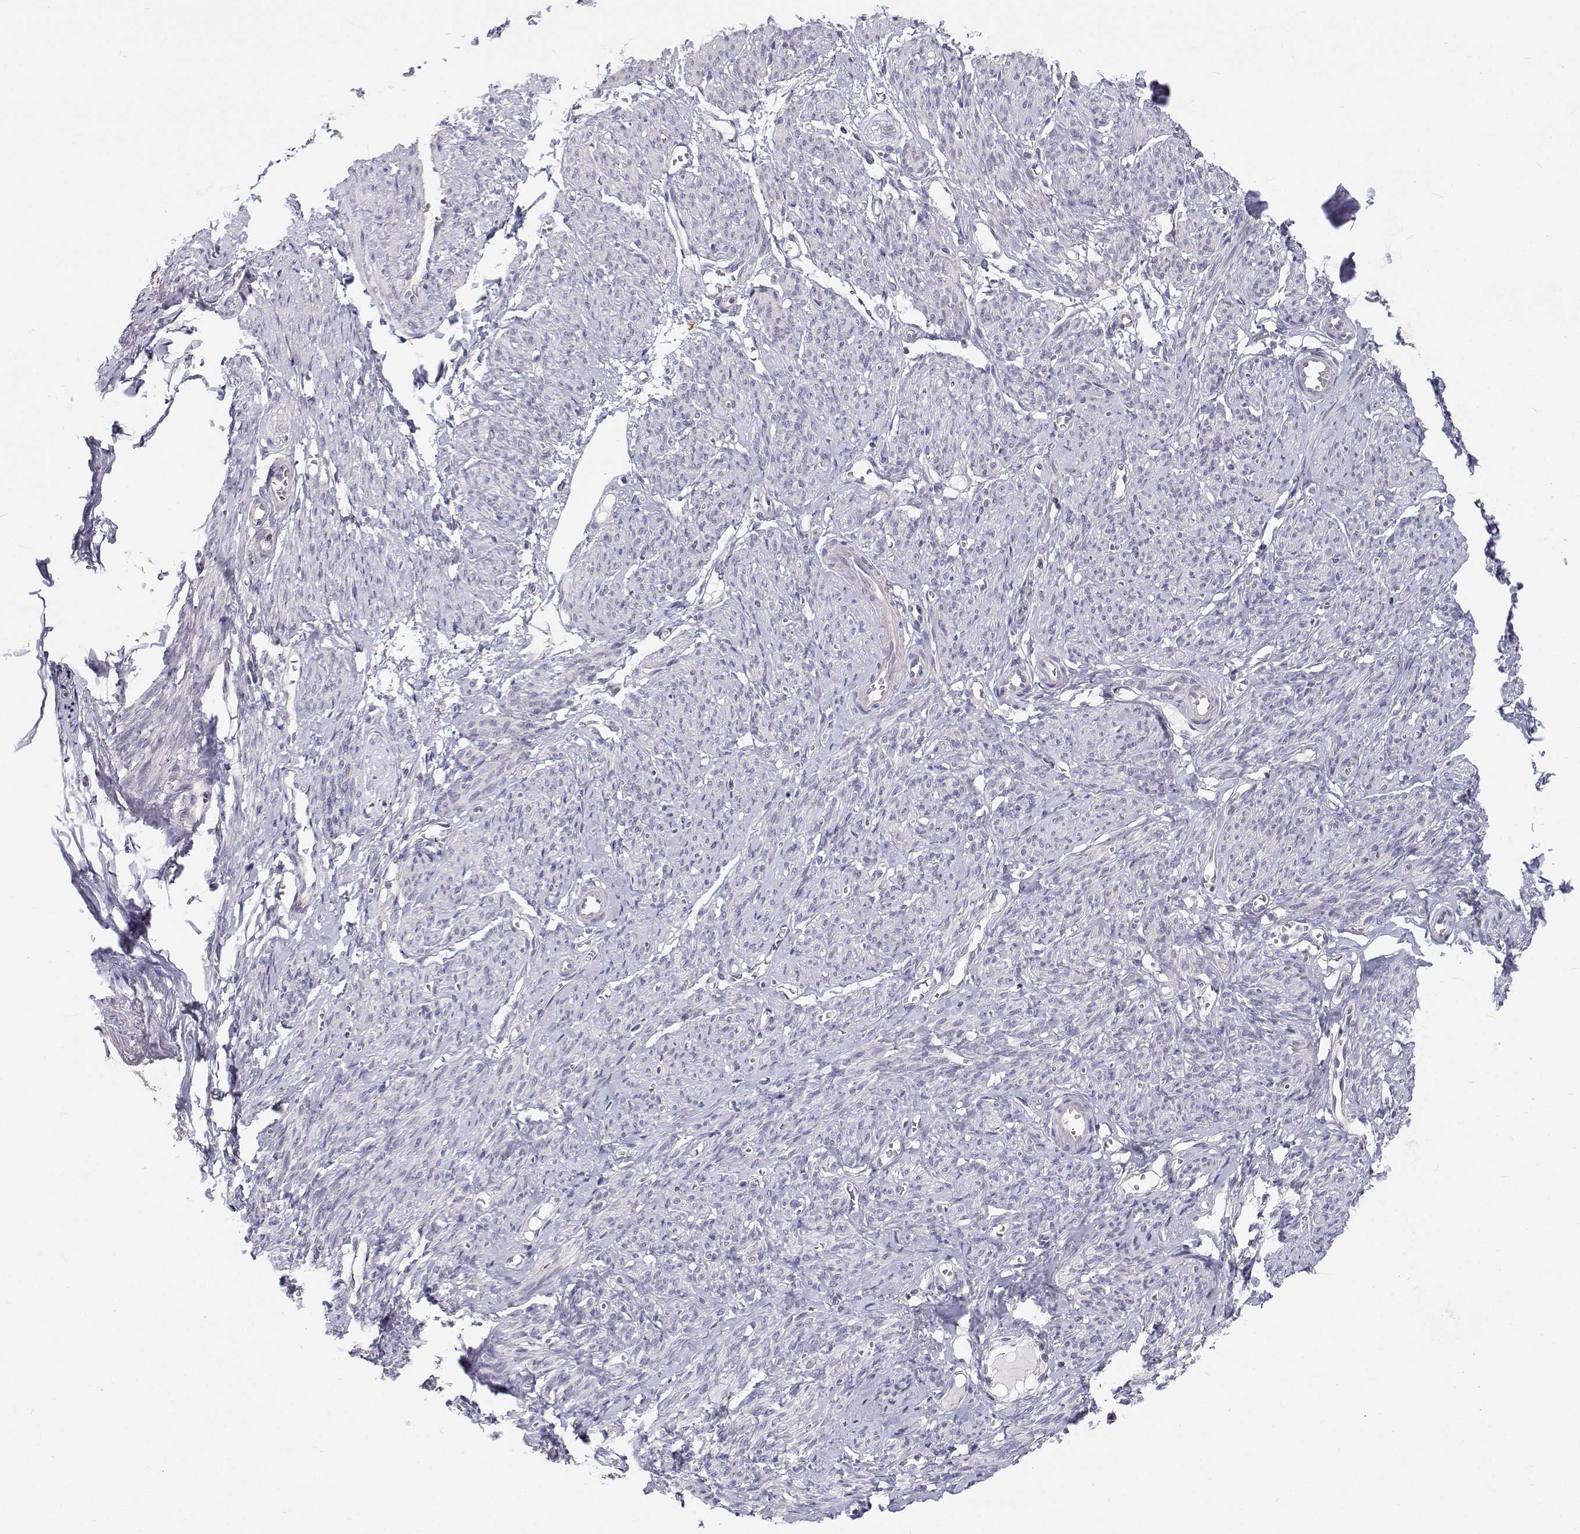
{"staining": {"intensity": "negative", "quantity": "none", "location": "none"}, "tissue": "smooth muscle", "cell_type": "Smooth muscle cells", "image_type": "normal", "snomed": [{"axis": "morphology", "description": "Normal tissue, NOS"}, {"axis": "topography", "description": "Smooth muscle"}], "caption": "The image displays no significant expression in smooth muscle cells of smooth muscle. (Immunohistochemistry (ihc), brightfield microscopy, high magnification).", "gene": "MYPN", "patient": {"sex": "female", "age": 65}}